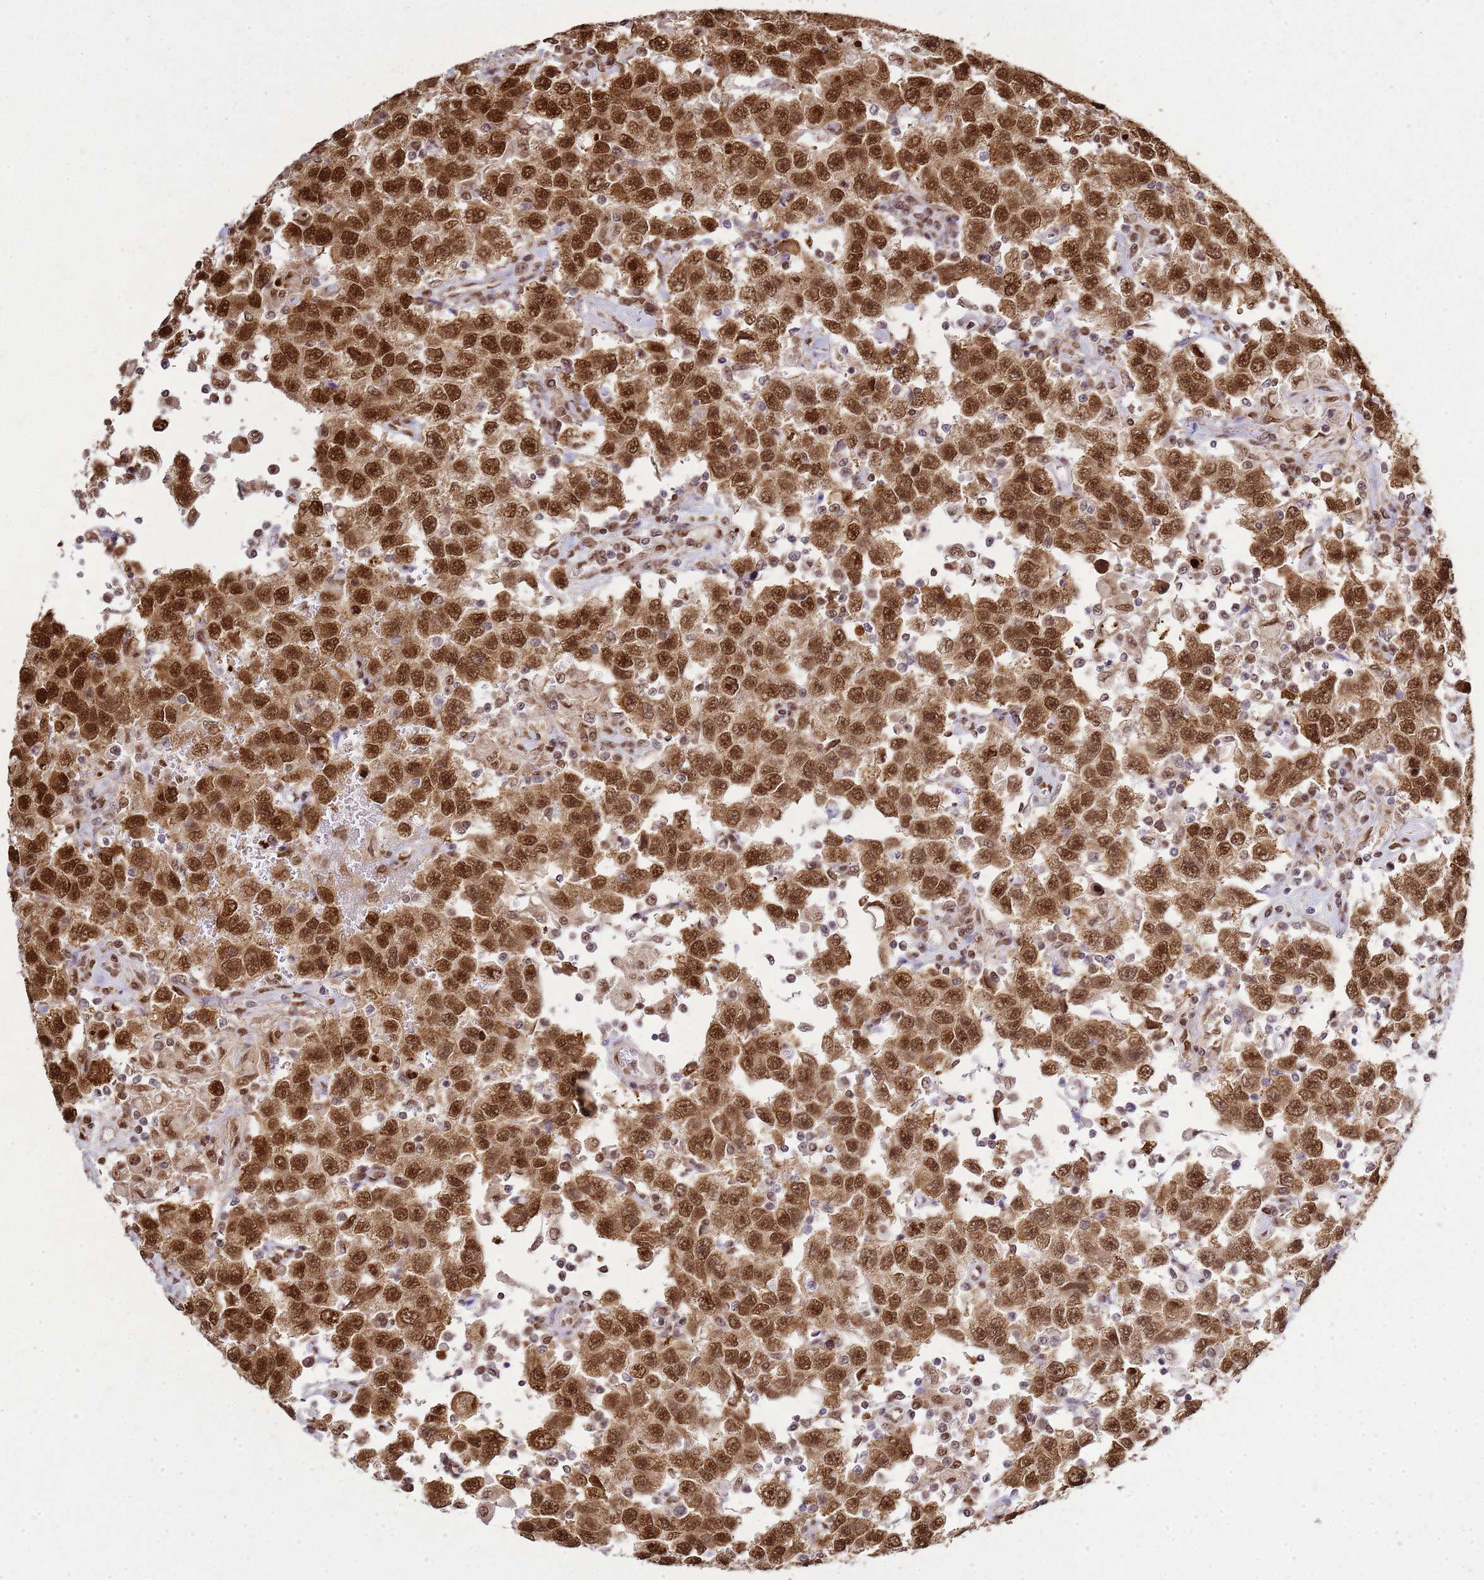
{"staining": {"intensity": "strong", "quantity": ">75%", "location": "nuclear"}, "tissue": "testis cancer", "cell_type": "Tumor cells", "image_type": "cancer", "snomed": [{"axis": "morphology", "description": "Seminoma, NOS"}, {"axis": "topography", "description": "Testis"}], "caption": "A high-resolution histopathology image shows IHC staining of testis seminoma, which demonstrates strong nuclear staining in approximately >75% of tumor cells.", "gene": "APEX1", "patient": {"sex": "male", "age": 41}}